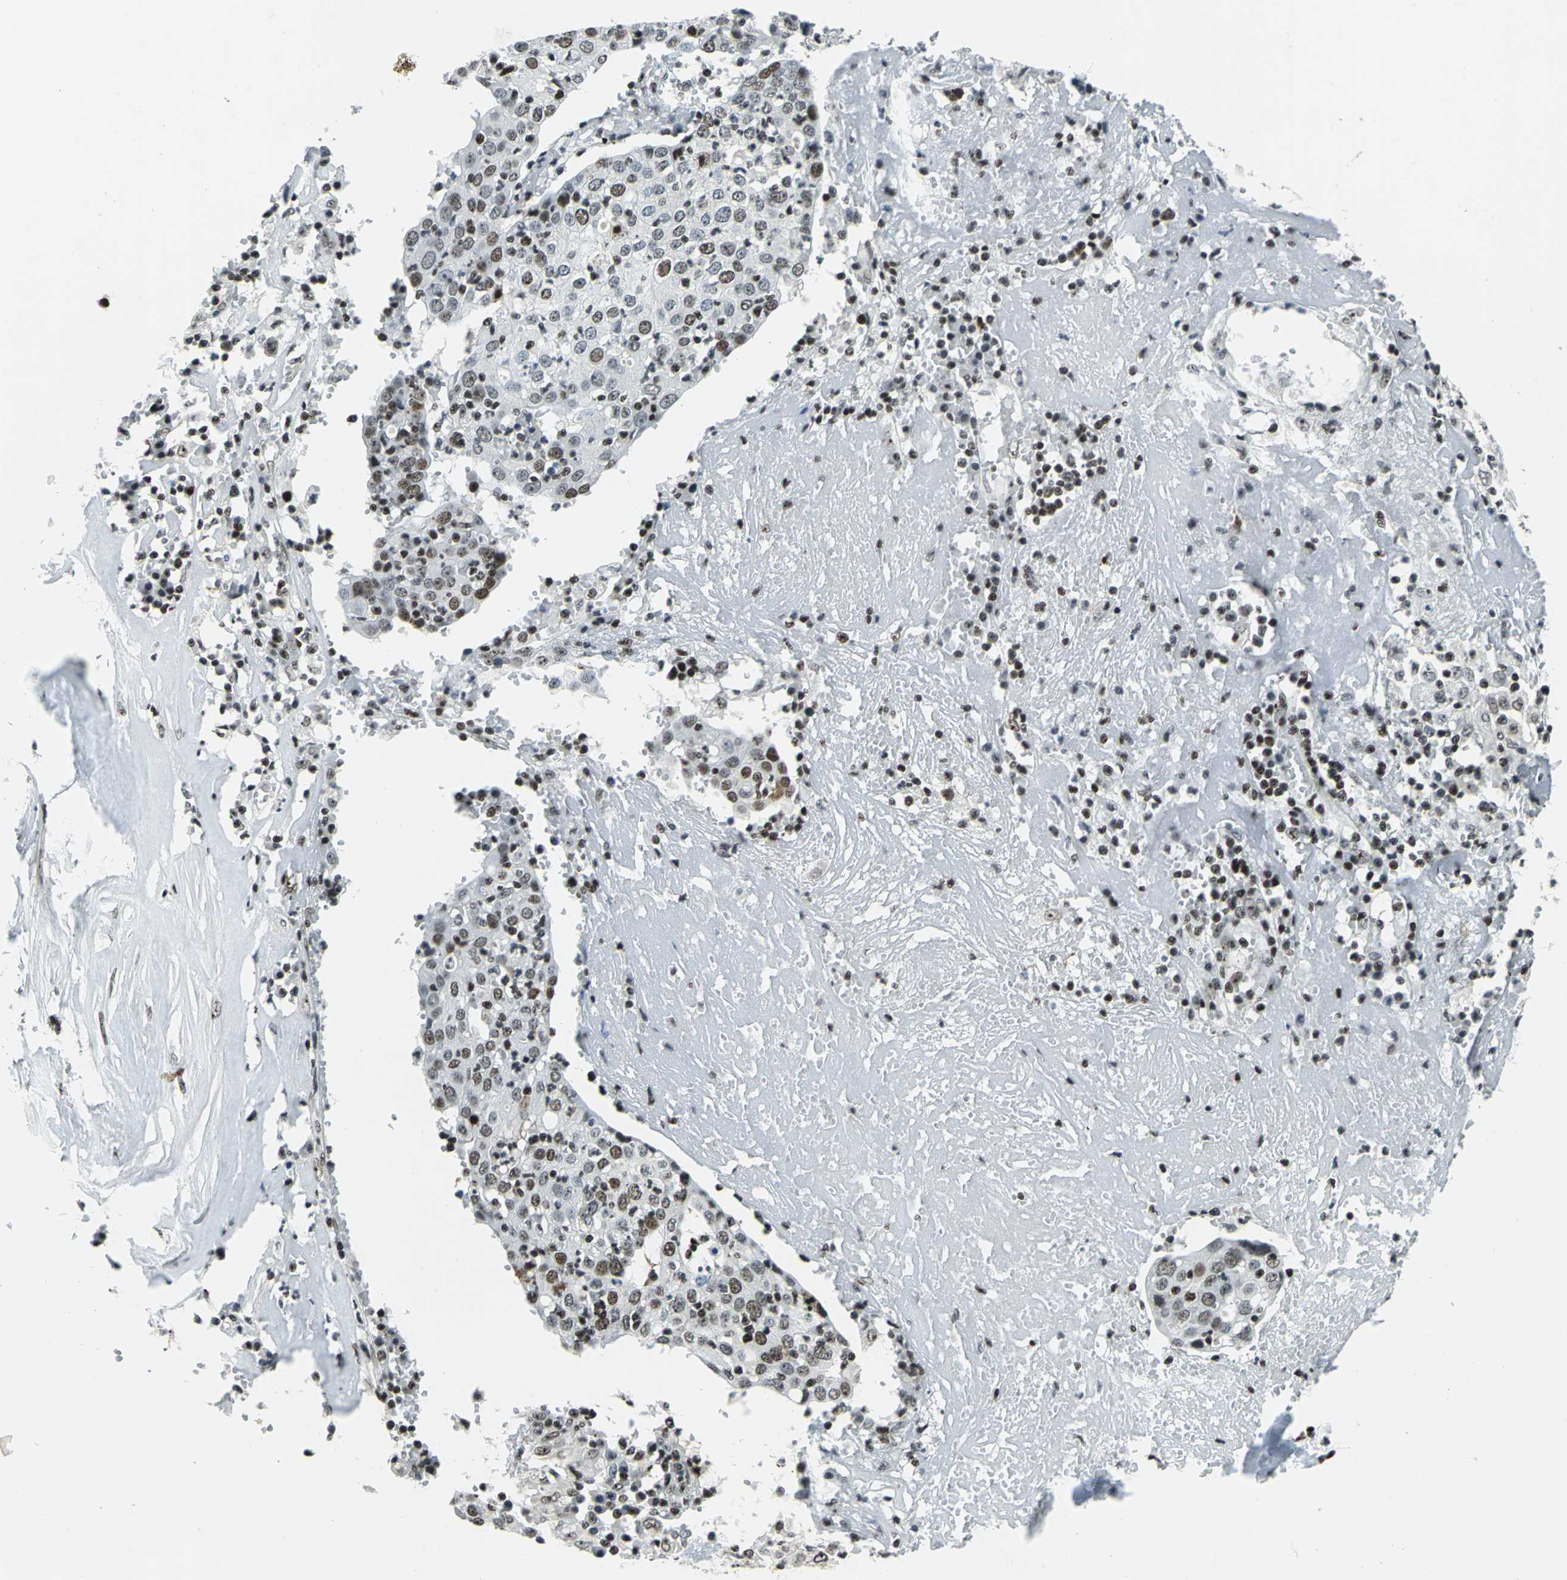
{"staining": {"intensity": "weak", "quantity": "25%-75%", "location": "nuclear"}, "tissue": "head and neck cancer", "cell_type": "Tumor cells", "image_type": "cancer", "snomed": [{"axis": "morphology", "description": "Adenocarcinoma, NOS"}, {"axis": "topography", "description": "Salivary gland"}, {"axis": "topography", "description": "Head-Neck"}], "caption": "IHC (DAB (3,3'-diaminobenzidine)) staining of human head and neck cancer shows weak nuclear protein expression in about 25%-75% of tumor cells.", "gene": "UBTF", "patient": {"sex": "female", "age": 65}}